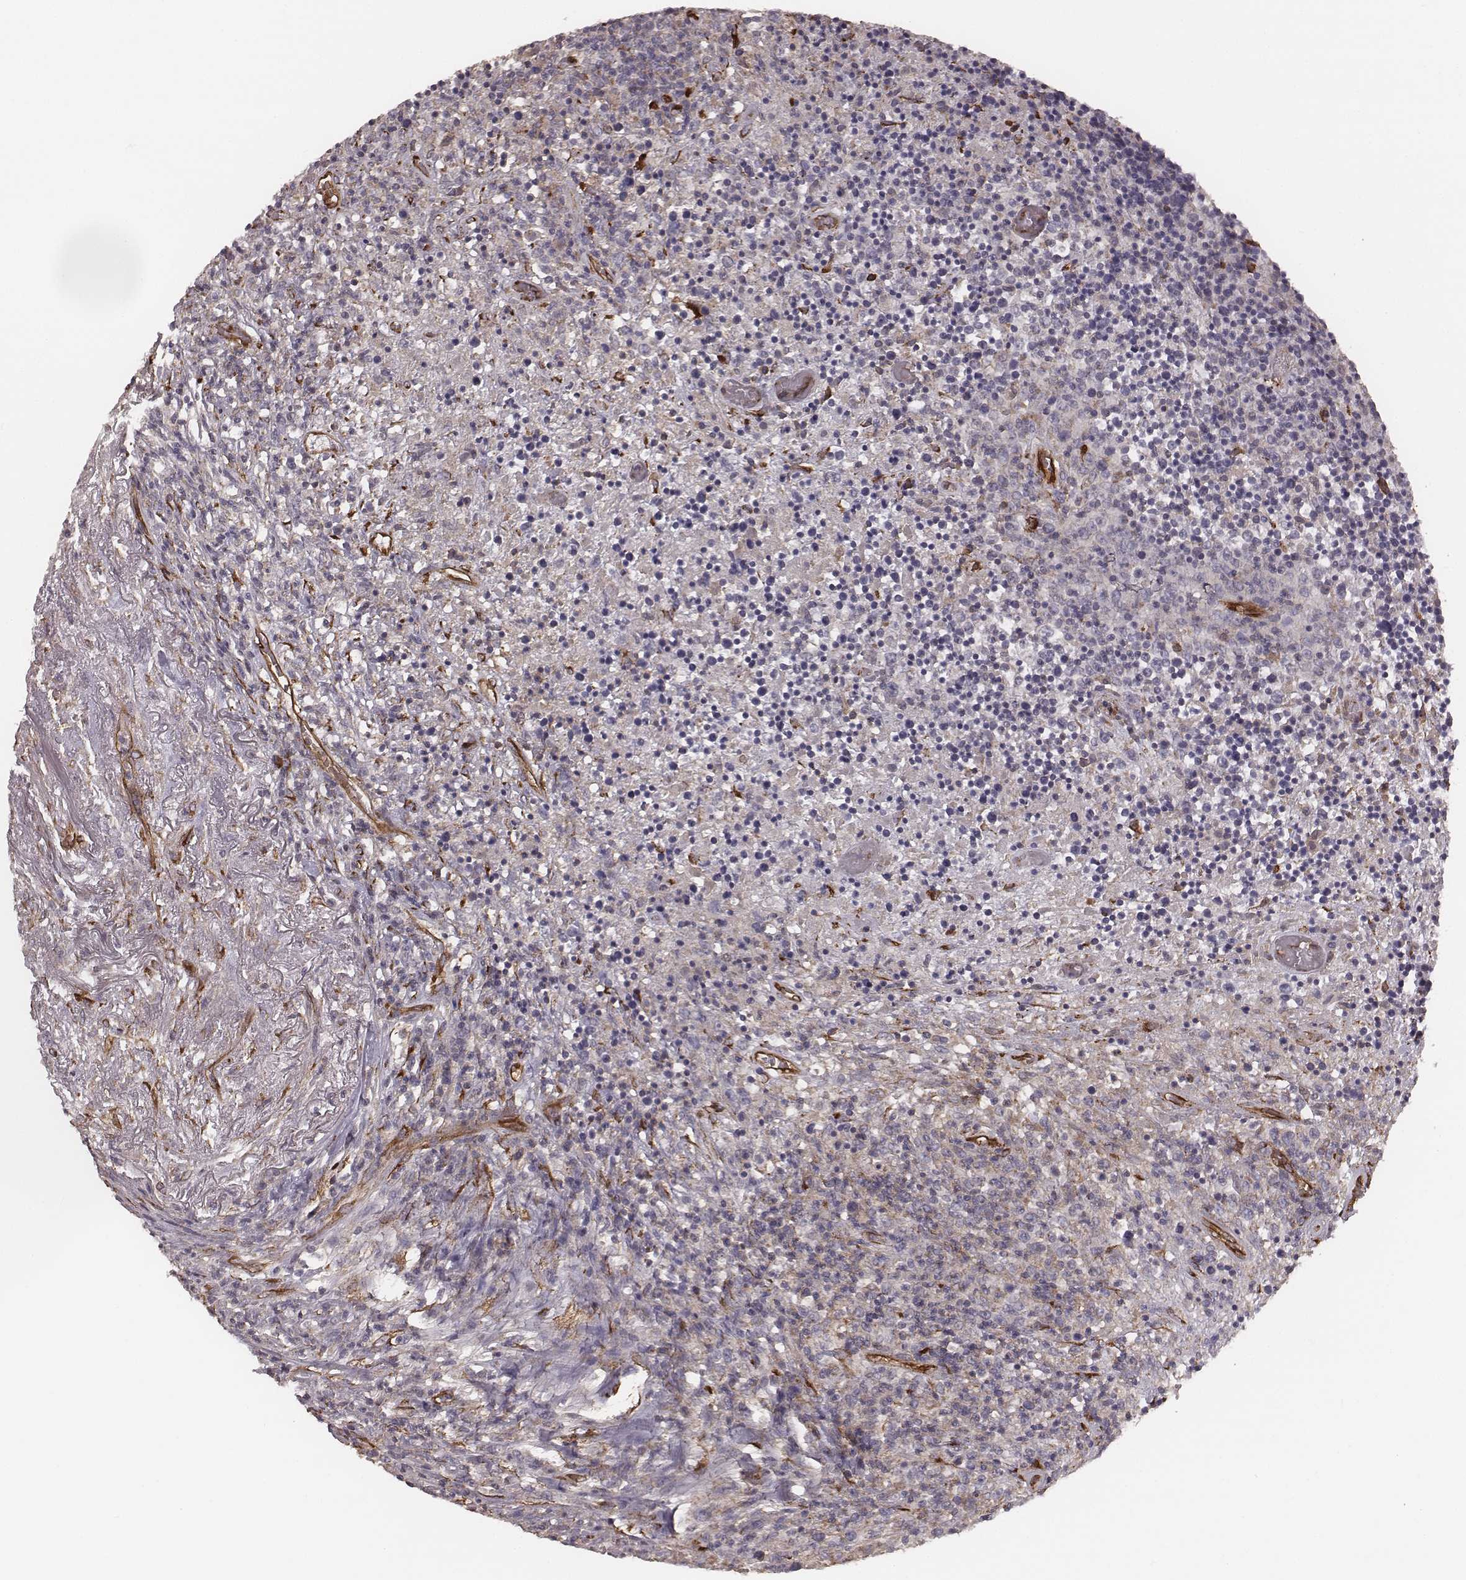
{"staining": {"intensity": "negative", "quantity": "none", "location": "none"}, "tissue": "lymphoma", "cell_type": "Tumor cells", "image_type": "cancer", "snomed": [{"axis": "morphology", "description": "Malignant lymphoma, non-Hodgkin's type, High grade"}, {"axis": "topography", "description": "Lung"}], "caption": "High power microscopy image of an immunohistochemistry micrograph of malignant lymphoma, non-Hodgkin's type (high-grade), revealing no significant positivity in tumor cells.", "gene": "PALMD", "patient": {"sex": "male", "age": 79}}